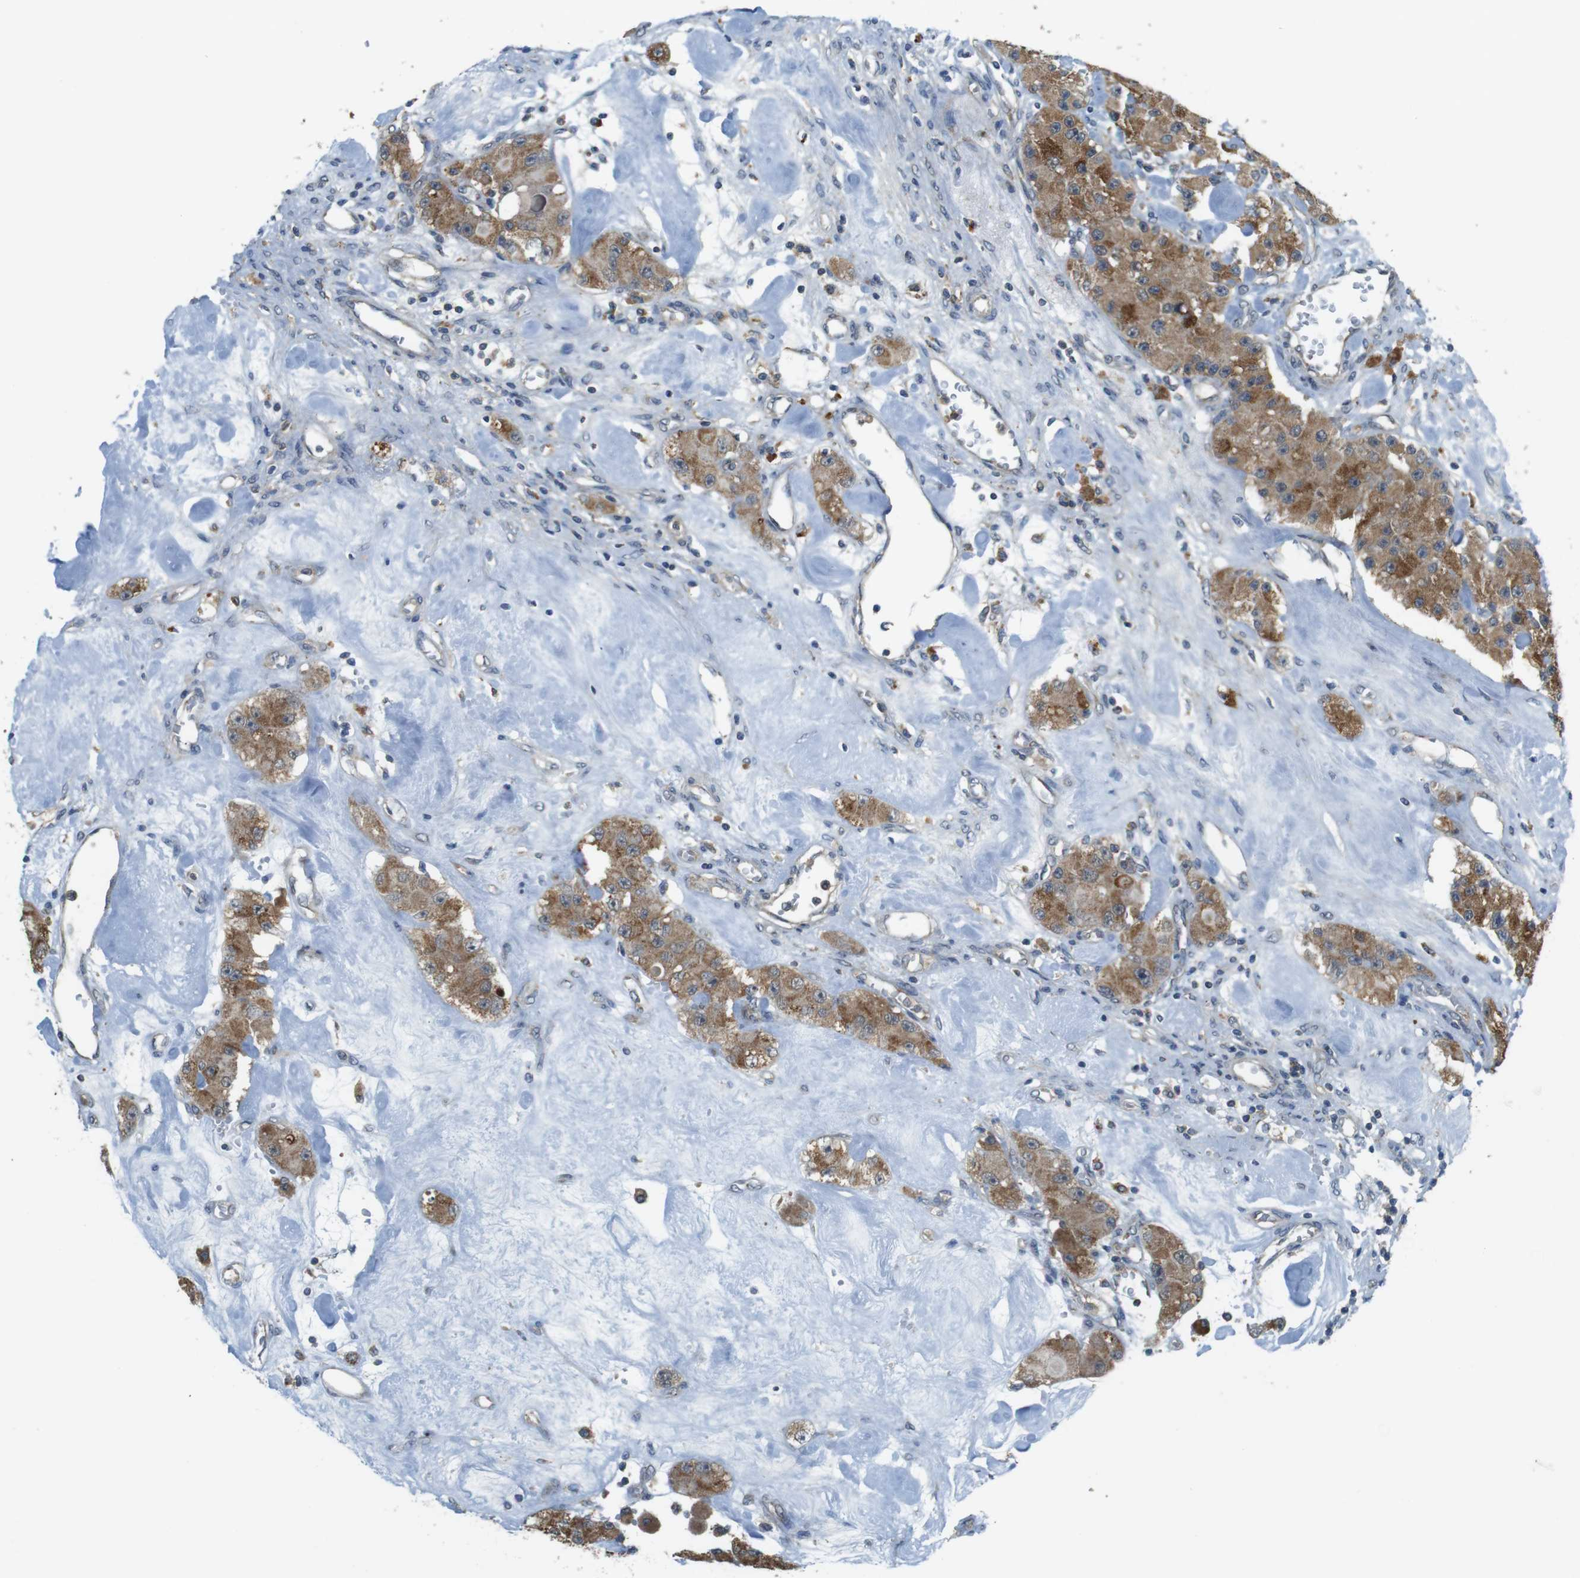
{"staining": {"intensity": "moderate", "quantity": ">75%", "location": "cytoplasmic/membranous"}, "tissue": "carcinoid", "cell_type": "Tumor cells", "image_type": "cancer", "snomed": [{"axis": "morphology", "description": "Carcinoid, malignant, NOS"}, {"axis": "topography", "description": "Pancreas"}], "caption": "IHC staining of carcinoid (malignant), which reveals medium levels of moderate cytoplasmic/membranous staining in about >75% of tumor cells indicating moderate cytoplasmic/membranous protein staining. The staining was performed using DAB (3,3'-diaminobenzidine) (brown) for protein detection and nuclei were counterstained in hematoxylin (blue).", "gene": "BRI3BP", "patient": {"sex": "male", "age": 41}}